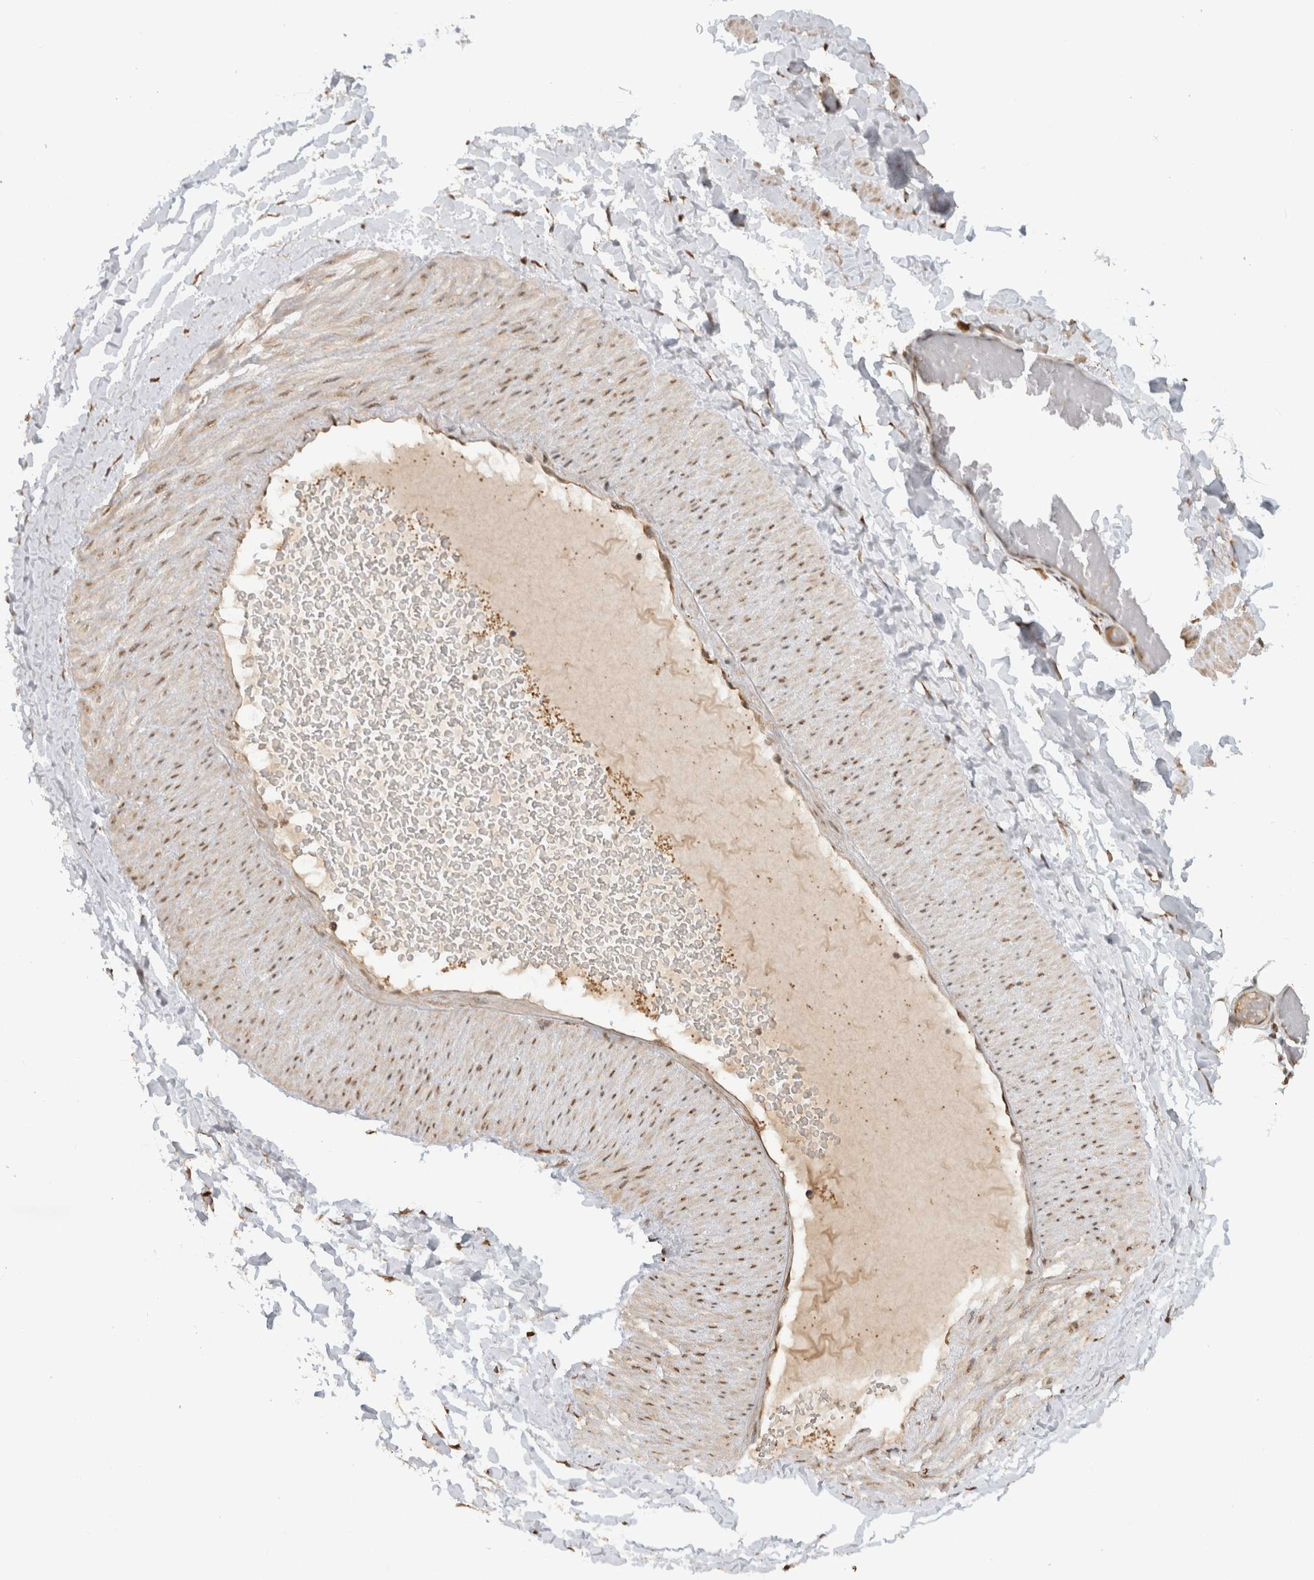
{"staining": {"intensity": "strong", "quantity": ">75%", "location": "cytoplasmic/membranous"}, "tissue": "adipose tissue", "cell_type": "Adipocytes", "image_type": "normal", "snomed": [{"axis": "morphology", "description": "Normal tissue, NOS"}, {"axis": "topography", "description": "Adipose tissue"}, {"axis": "topography", "description": "Vascular tissue"}, {"axis": "topography", "description": "Peripheral nerve tissue"}], "caption": "Adipose tissue stained with a brown dye shows strong cytoplasmic/membranous positive positivity in approximately >75% of adipocytes.", "gene": "MS4A7", "patient": {"sex": "male", "age": 25}}